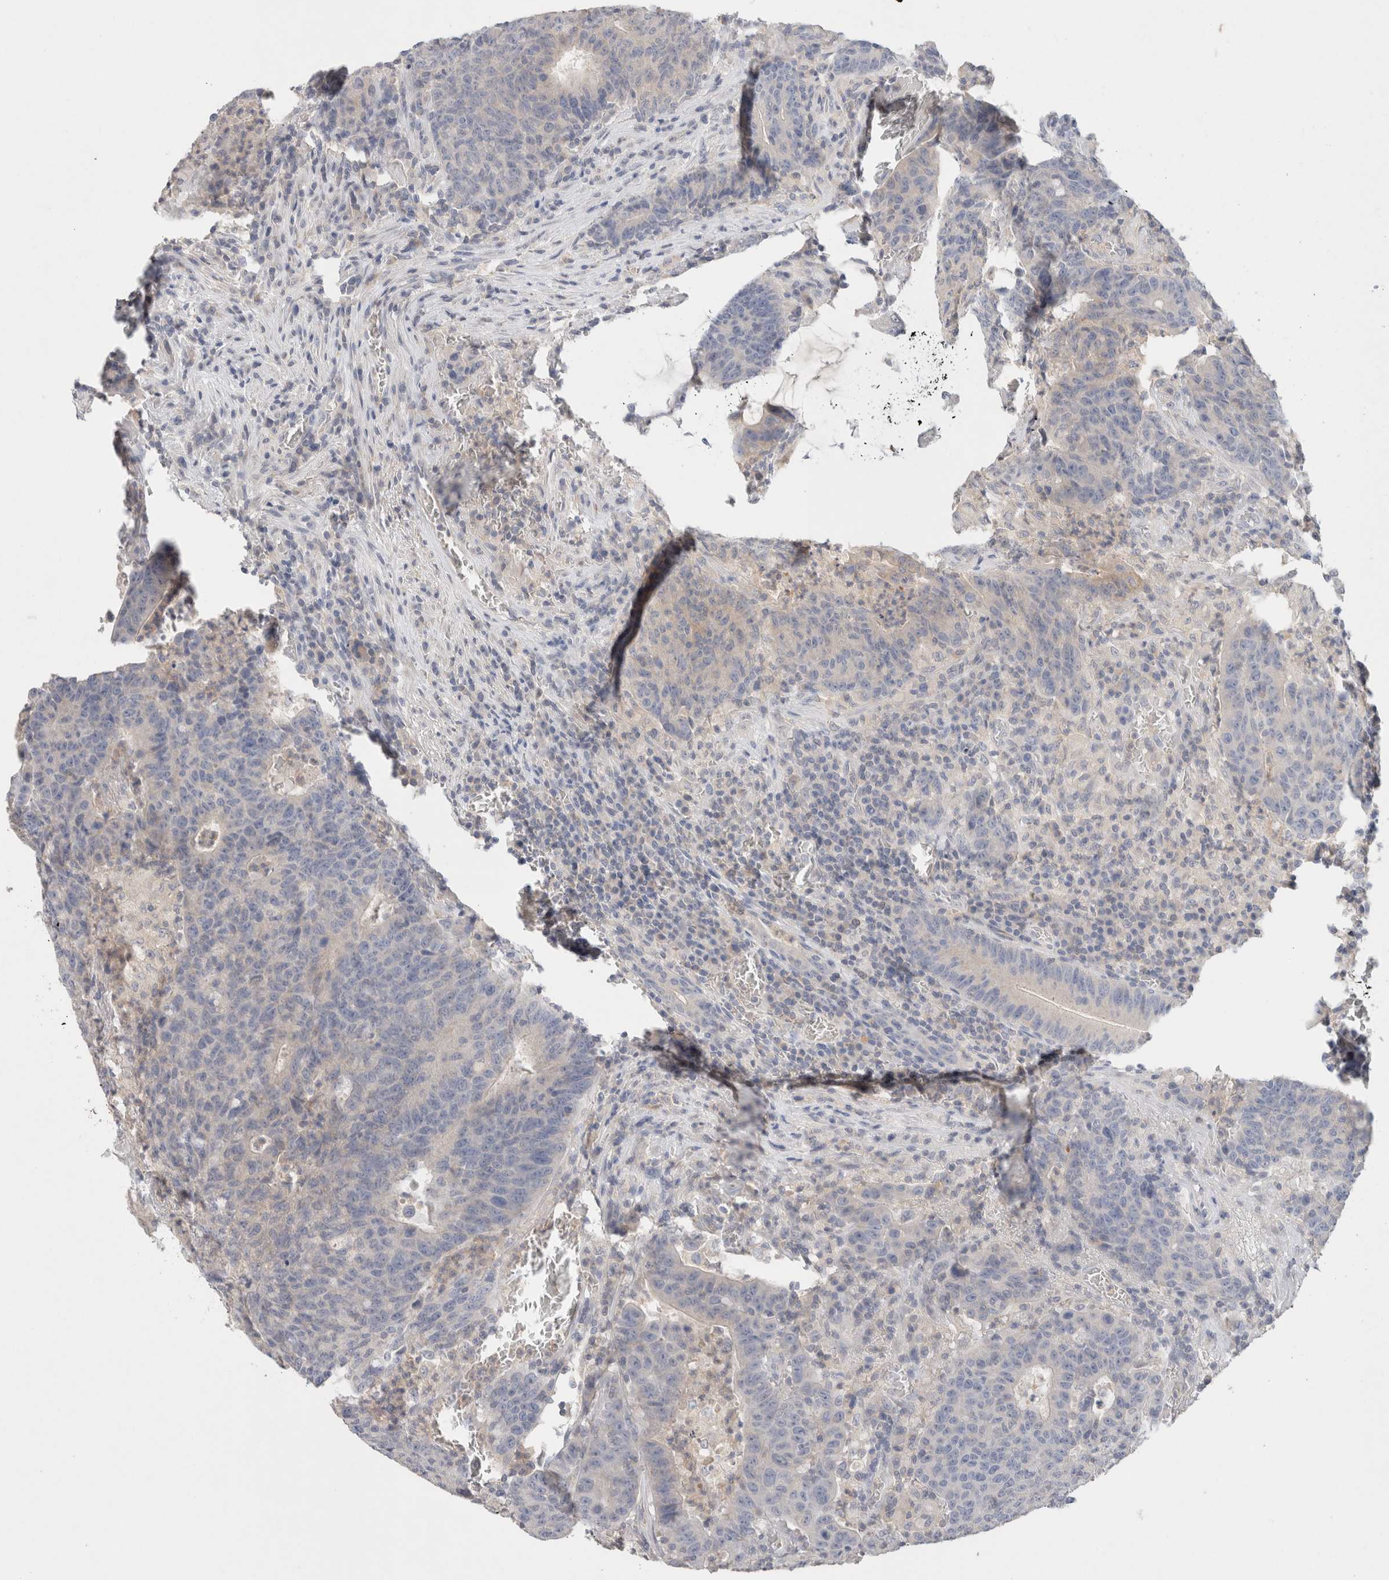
{"staining": {"intensity": "negative", "quantity": "none", "location": "none"}, "tissue": "colorectal cancer", "cell_type": "Tumor cells", "image_type": "cancer", "snomed": [{"axis": "morphology", "description": "Adenocarcinoma, NOS"}, {"axis": "topography", "description": "Colon"}], "caption": "This micrograph is of colorectal cancer stained with IHC to label a protein in brown with the nuclei are counter-stained blue. There is no staining in tumor cells.", "gene": "MPP2", "patient": {"sex": "female", "age": 75}}